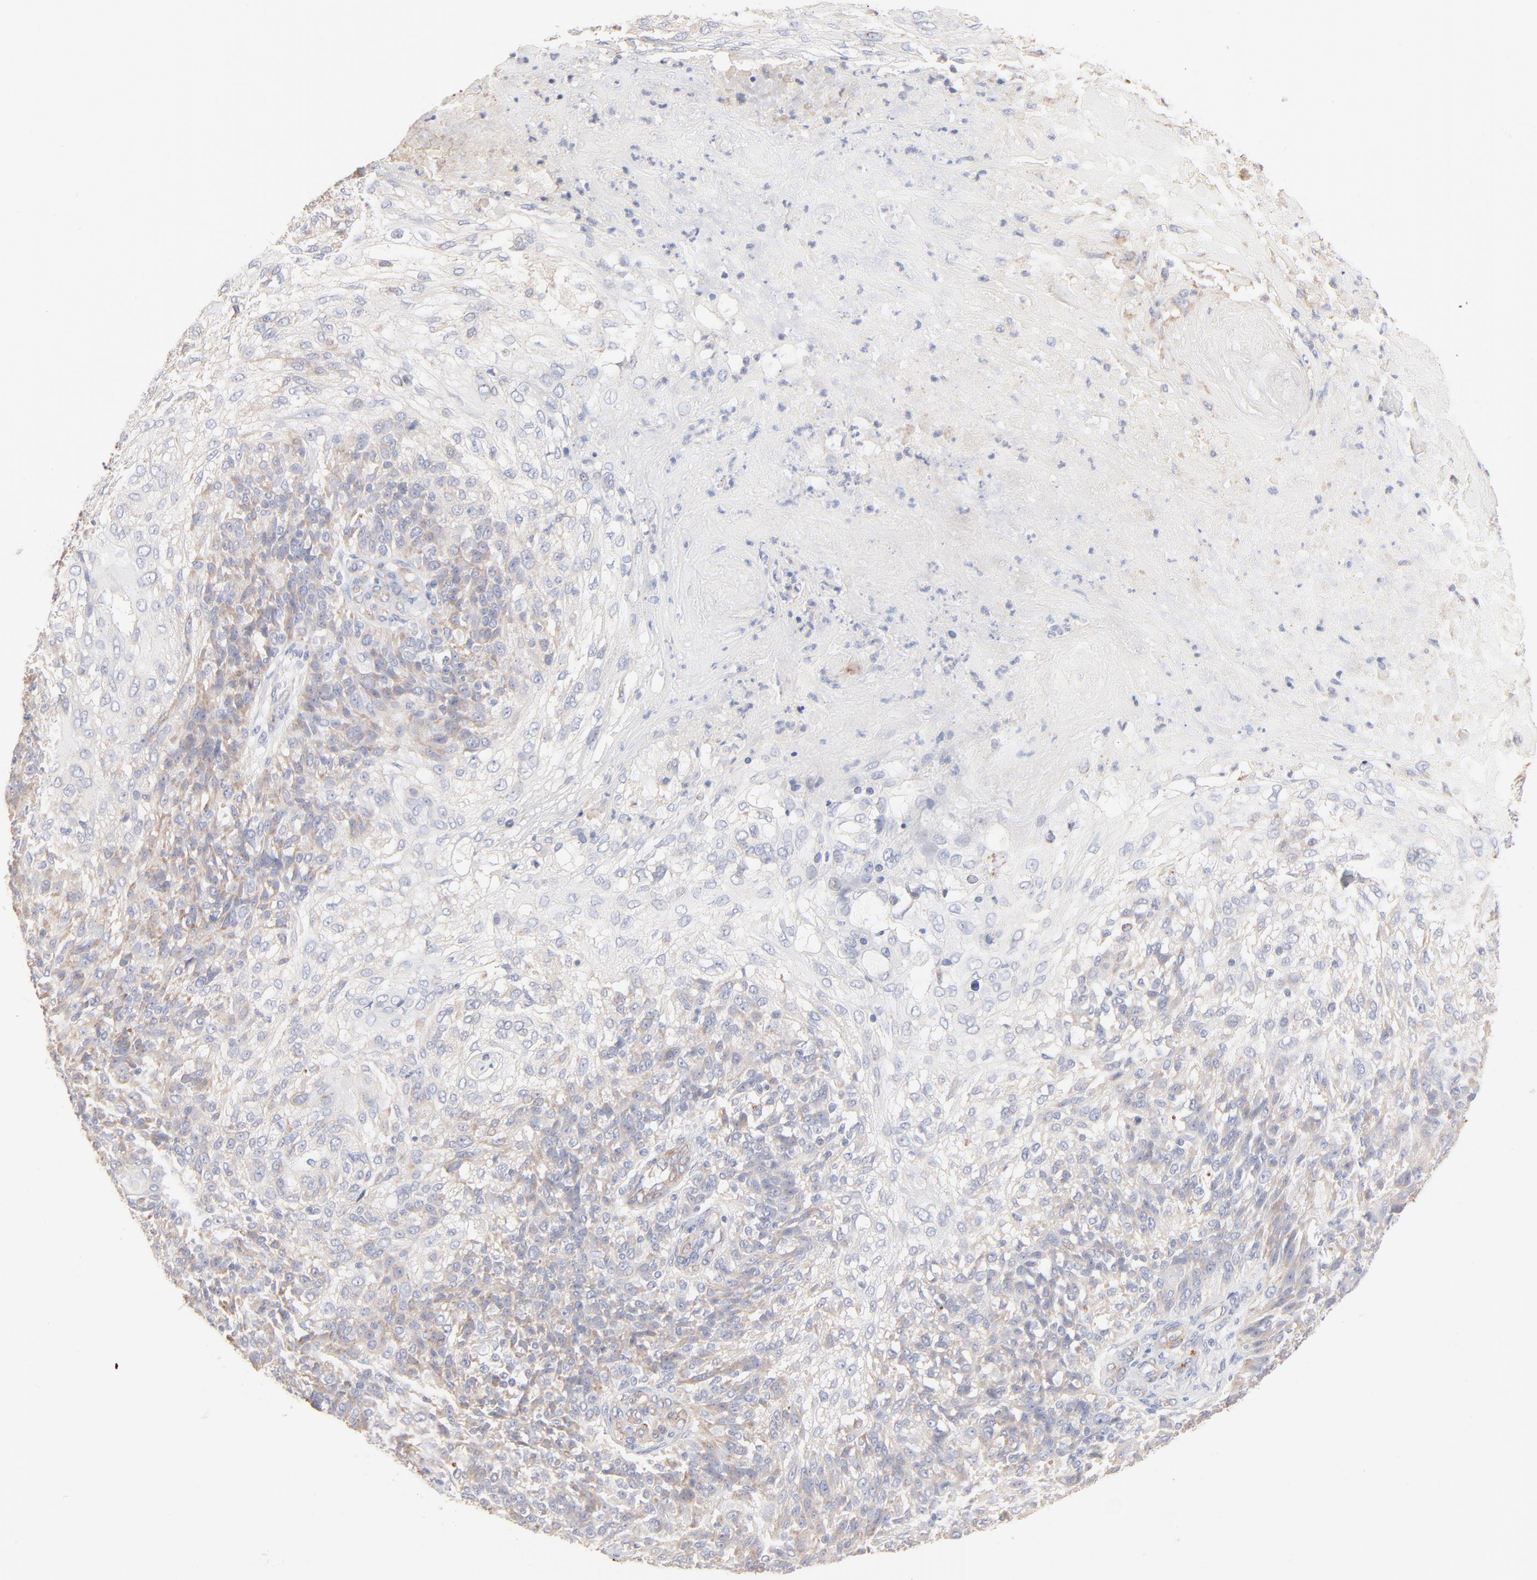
{"staining": {"intensity": "negative", "quantity": "none", "location": "none"}, "tissue": "skin cancer", "cell_type": "Tumor cells", "image_type": "cancer", "snomed": [{"axis": "morphology", "description": "Normal tissue, NOS"}, {"axis": "morphology", "description": "Squamous cell carcinoma, NOS"}, {"axis": "topography", "description": "Skin"}], "caption": "Tumor cells show no significant positivity in skin squamous cell carcinoma.", "gene": "SPTB", "patient": {"sex": "female", "age": 83}}